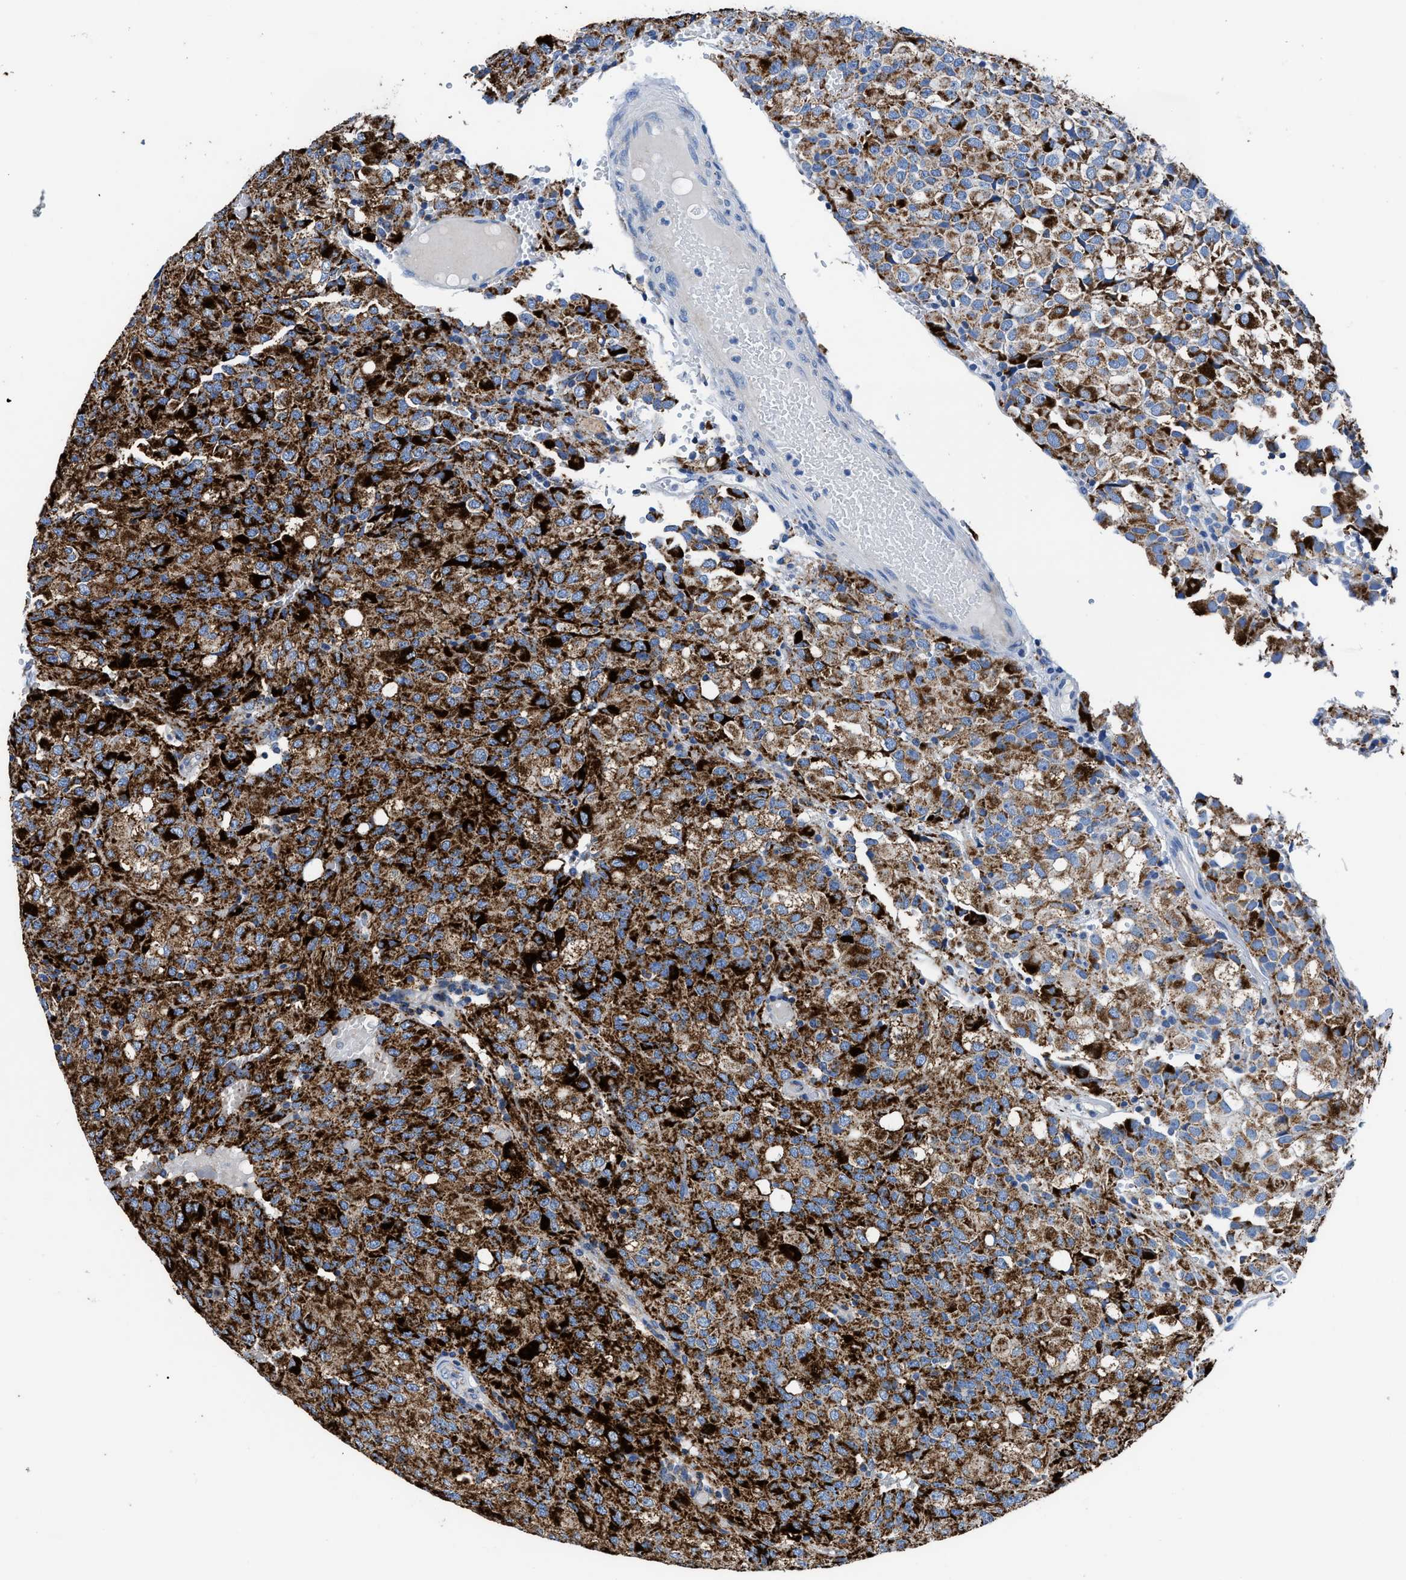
{"staining": {"intensity": "strong", "quantity": ">75%", "location": "cytoplasmic/membranous"}, "tissue": "glioma", "cell_type": "Tumor cells", "image_type": "cancer", "snomed": [{"axis": "morphology", "description": "Glioma, malignant, High grade"}, {"axis": "topography", "description": "Brain"}], "caption": "Glioma stained for a protein (brown) shows strong cytoplasmic/membranous positive expression in approximately >75% of tumor cells.", "gene": "ZDHHC3", "patient": {"sex": "male", "age": 32}}